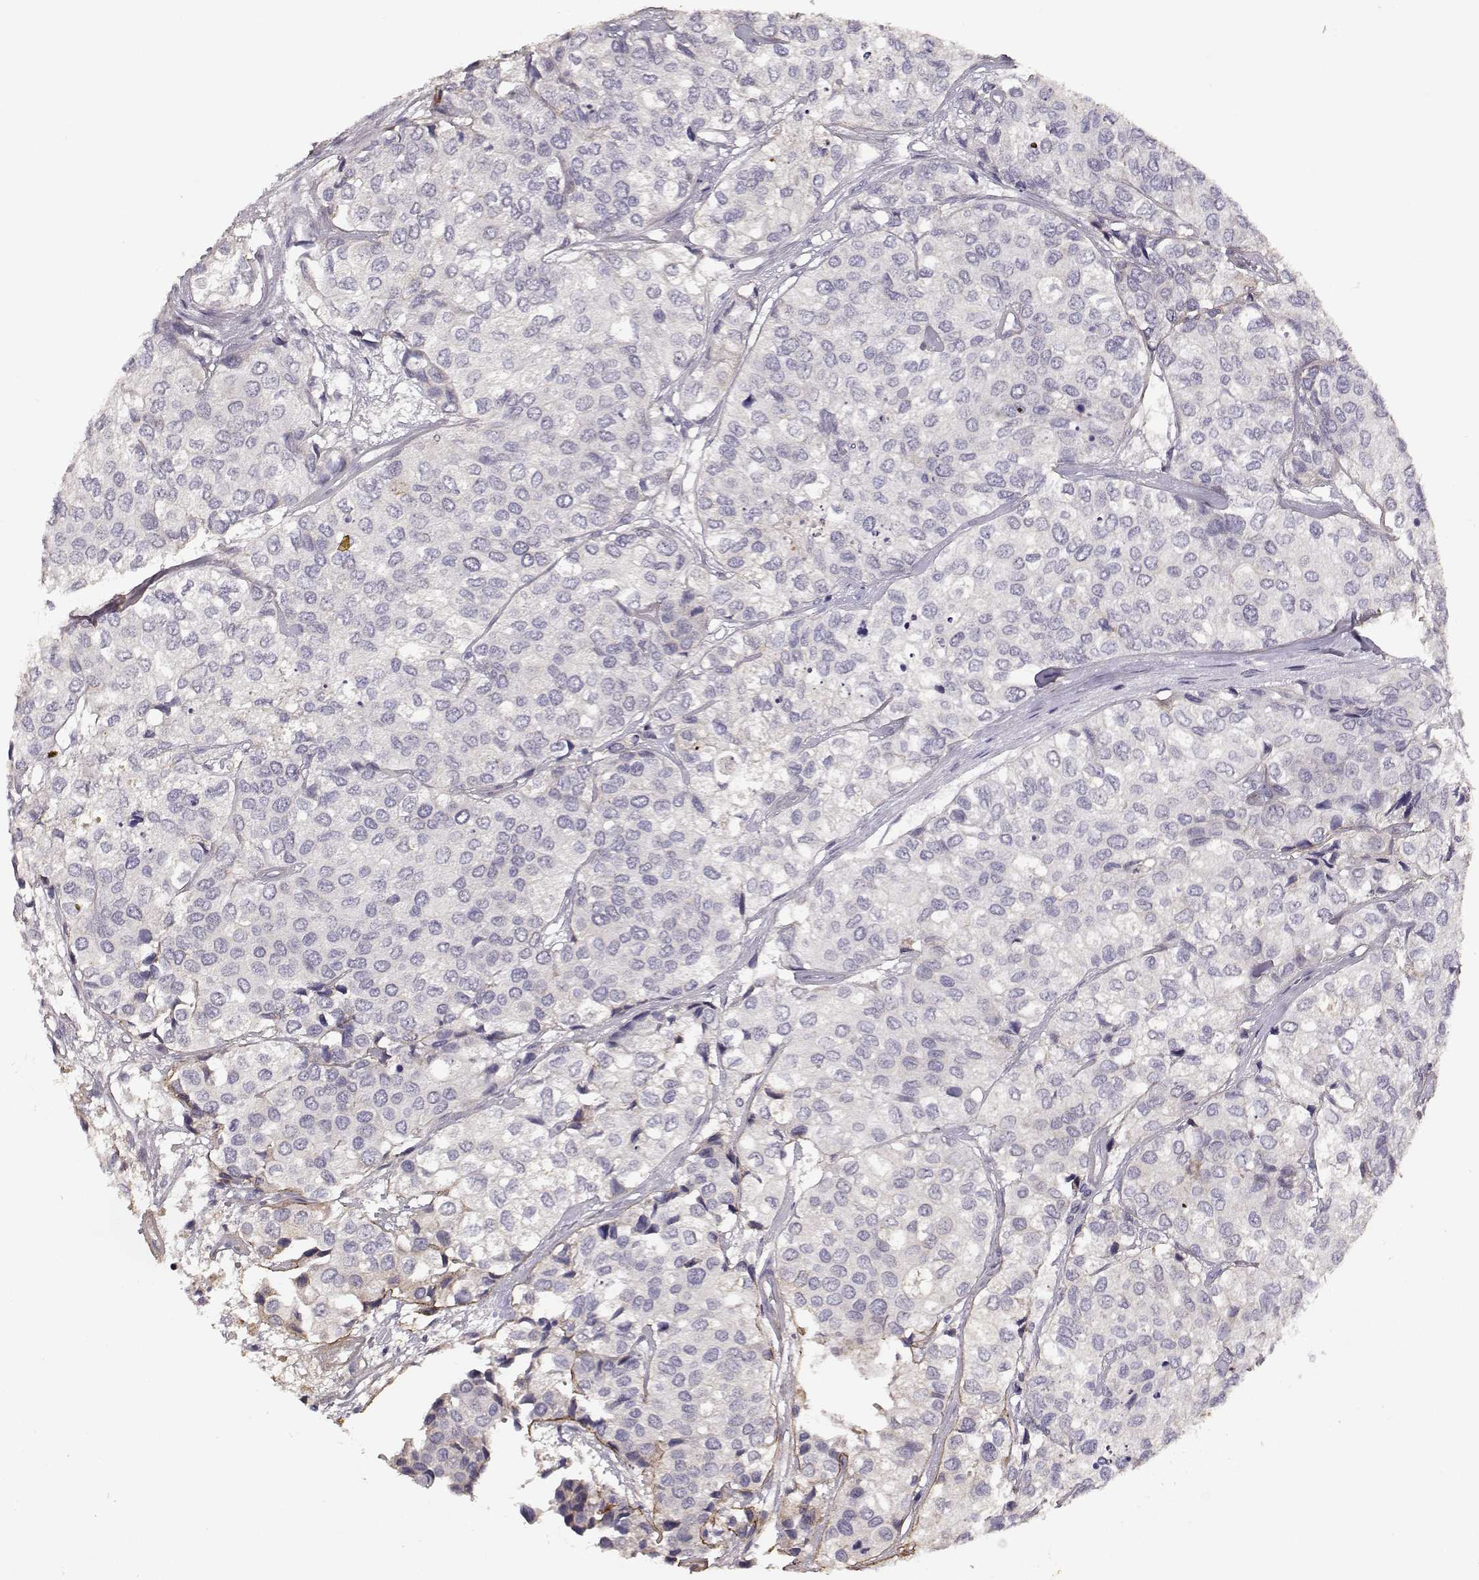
{"staining": {"intensity": "negative", "quantity": "none", "location": "none"}, "tissue": "urothelial cancer", "cell_type": "Tumor cells", "image_type": "cancer", "snomed": [{"axis": "morphology", "description": "Urothelial carcinoma, High grade"}, {"axis": "topography", "description": "Urinary bladder"}], "caption": "DAB (3,3'-diaminobenzidine) immunohistochemical staining of human urothelial cancer reveals no significant expression in tumor cells.", "gene": "LAMA5", "patient": {"sex": "male", "age": 73}}